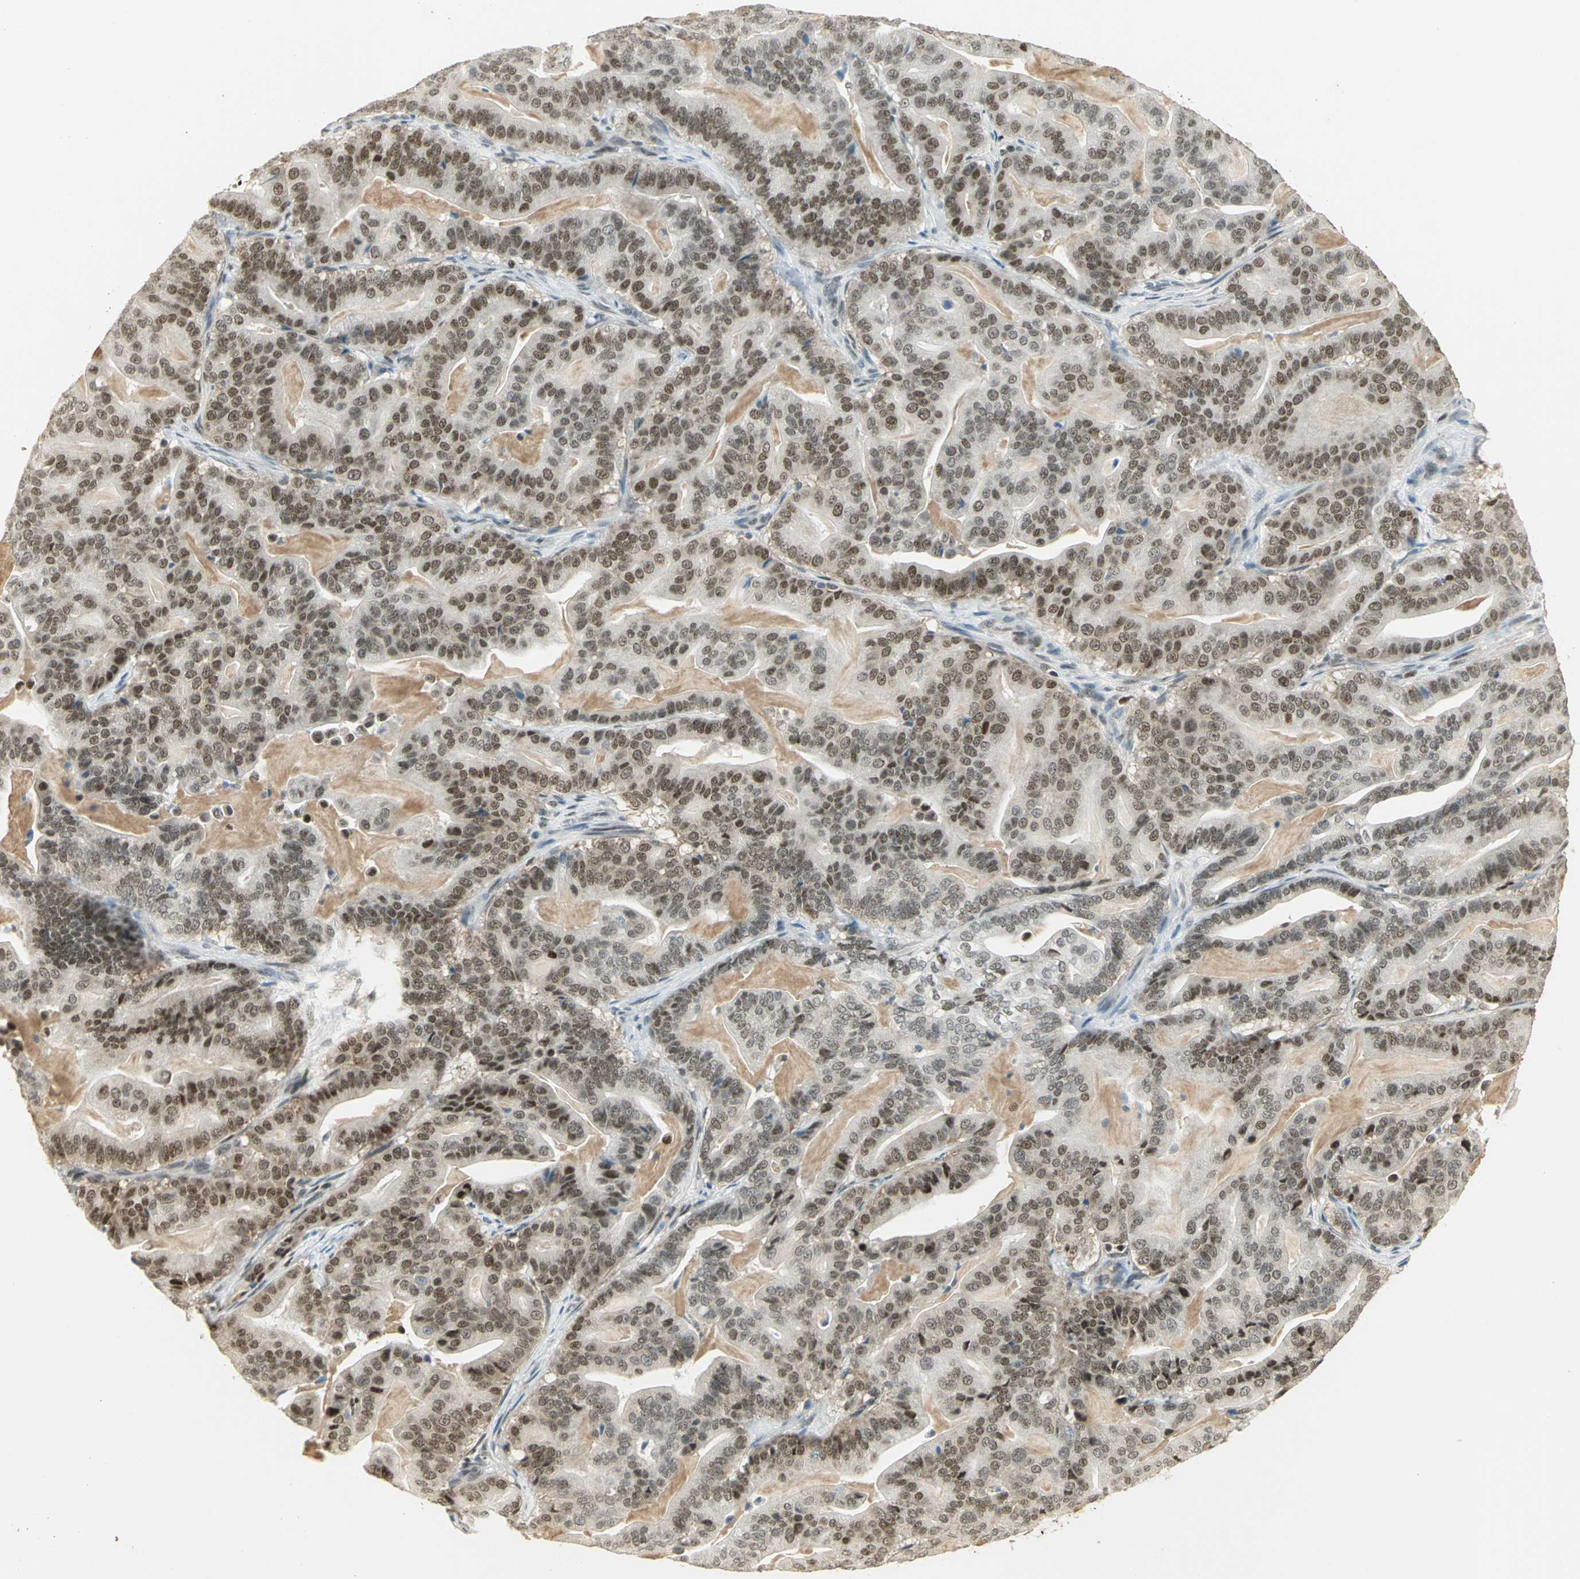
{"staining": {"intensity": "strong", "quantity": ">75%", "location": "nuclear"}, "tissue": "pancreatic cancer", "cell_type": "Tumor cells", "image_type": "cancer", "snomed": [{"axis": "morphology", "description": "Adenocarcinoma, NOS"}, {"axis": "topography", "description": "Pancreas"}], "caption": "This is an image of IHC staining of adenocarcinoma (pancreatic), which shows strong positivity in the nuclear of tumor cells.", "gene": "AK6", "patient": {"sex": "male", "age": 63}}